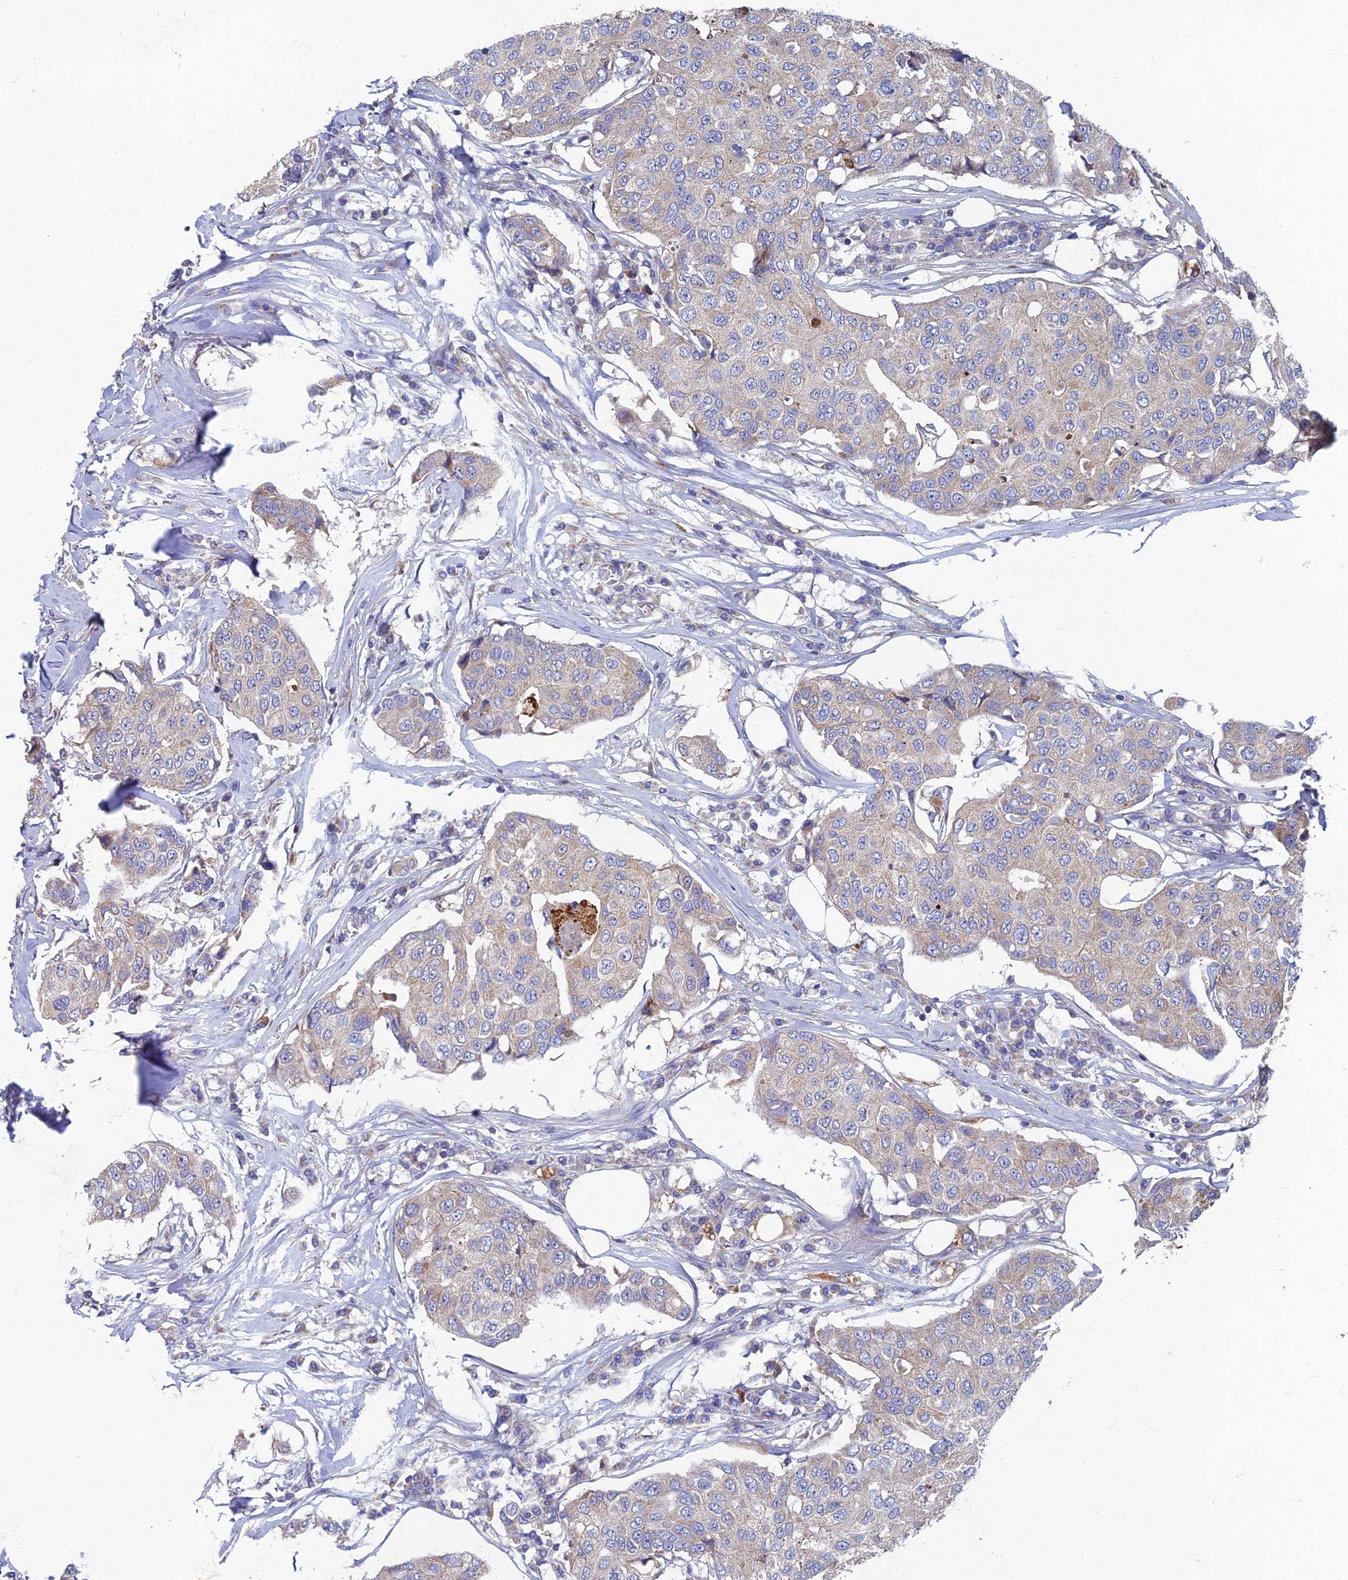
{"staining": {"intensity": "negative", "quantity": "none", "location": "none"}, "tissue": "breast cancer", "cell_type": "Tumor cells", "image_type": "cancer", "snomed": [{"axis": "morphology", "description": "Duct carcinoma"}, {"axis": "topography", "description": "Breast"}], "caption": "Protein analysis of intraductal carcinoma (breast) shows no significant expression in tumor cells.", "gene": "RNASEK", "patient": {"sex": "female", "age": 80}}